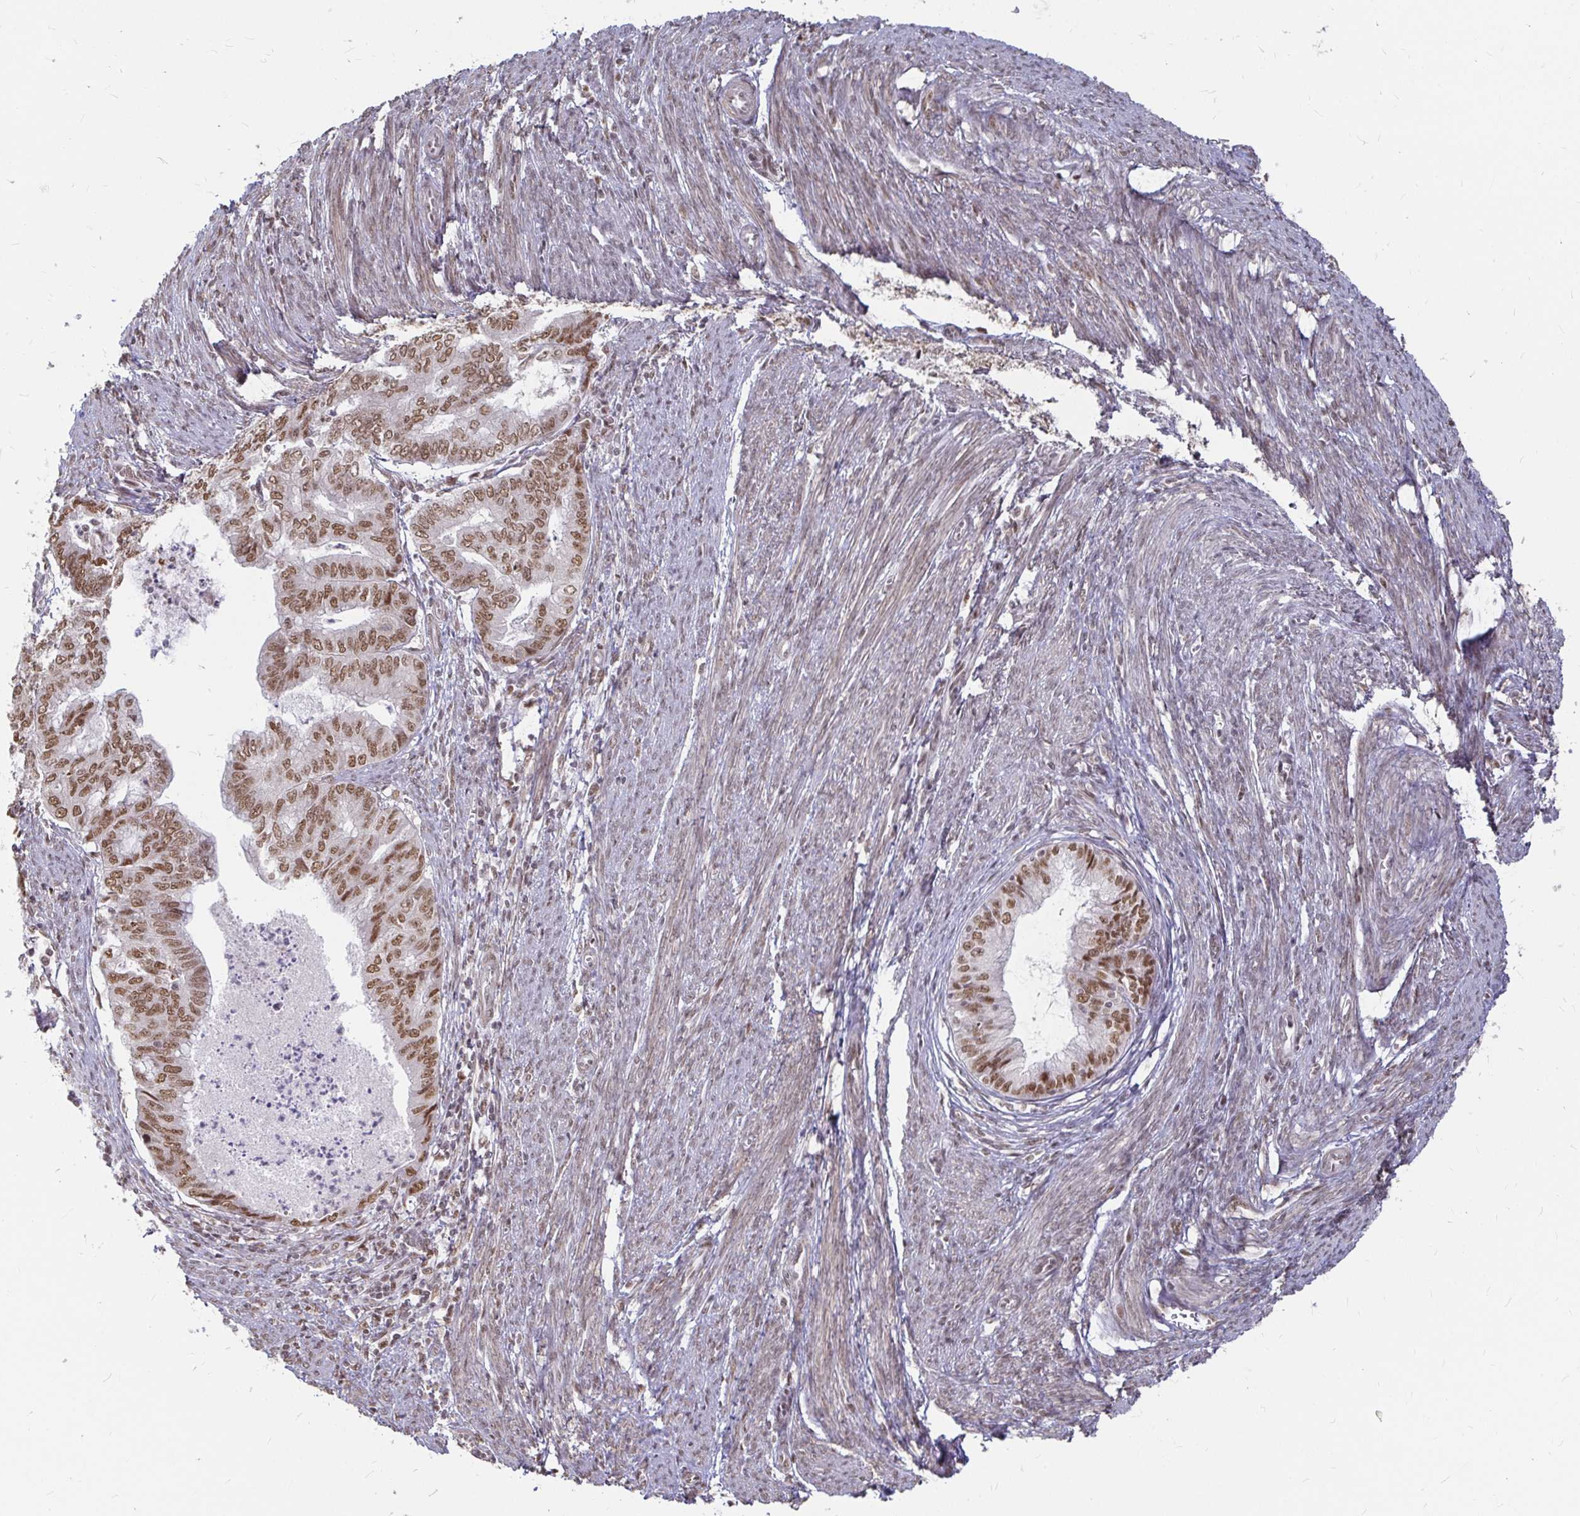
{"staining": {"intensity": "moderate", "quantity": ">75%", "location": "nuclear"}, "tissue": "endometrial cancer", "cell_type": "Tumor cells", "image_type": "cancer", "snomed": [{"axis": "morphology", "description": "Adenocarcinoma, NOS"}, {"axis": "topography", "description": "Endometrium"}], "caption": "A micrograph of human endometrial cancer stained for a protein reveals moderate nuclear brown staining in tumor cells.", "gene": "HNRNPU", "patient": {"sex": "female", "age": 79}}